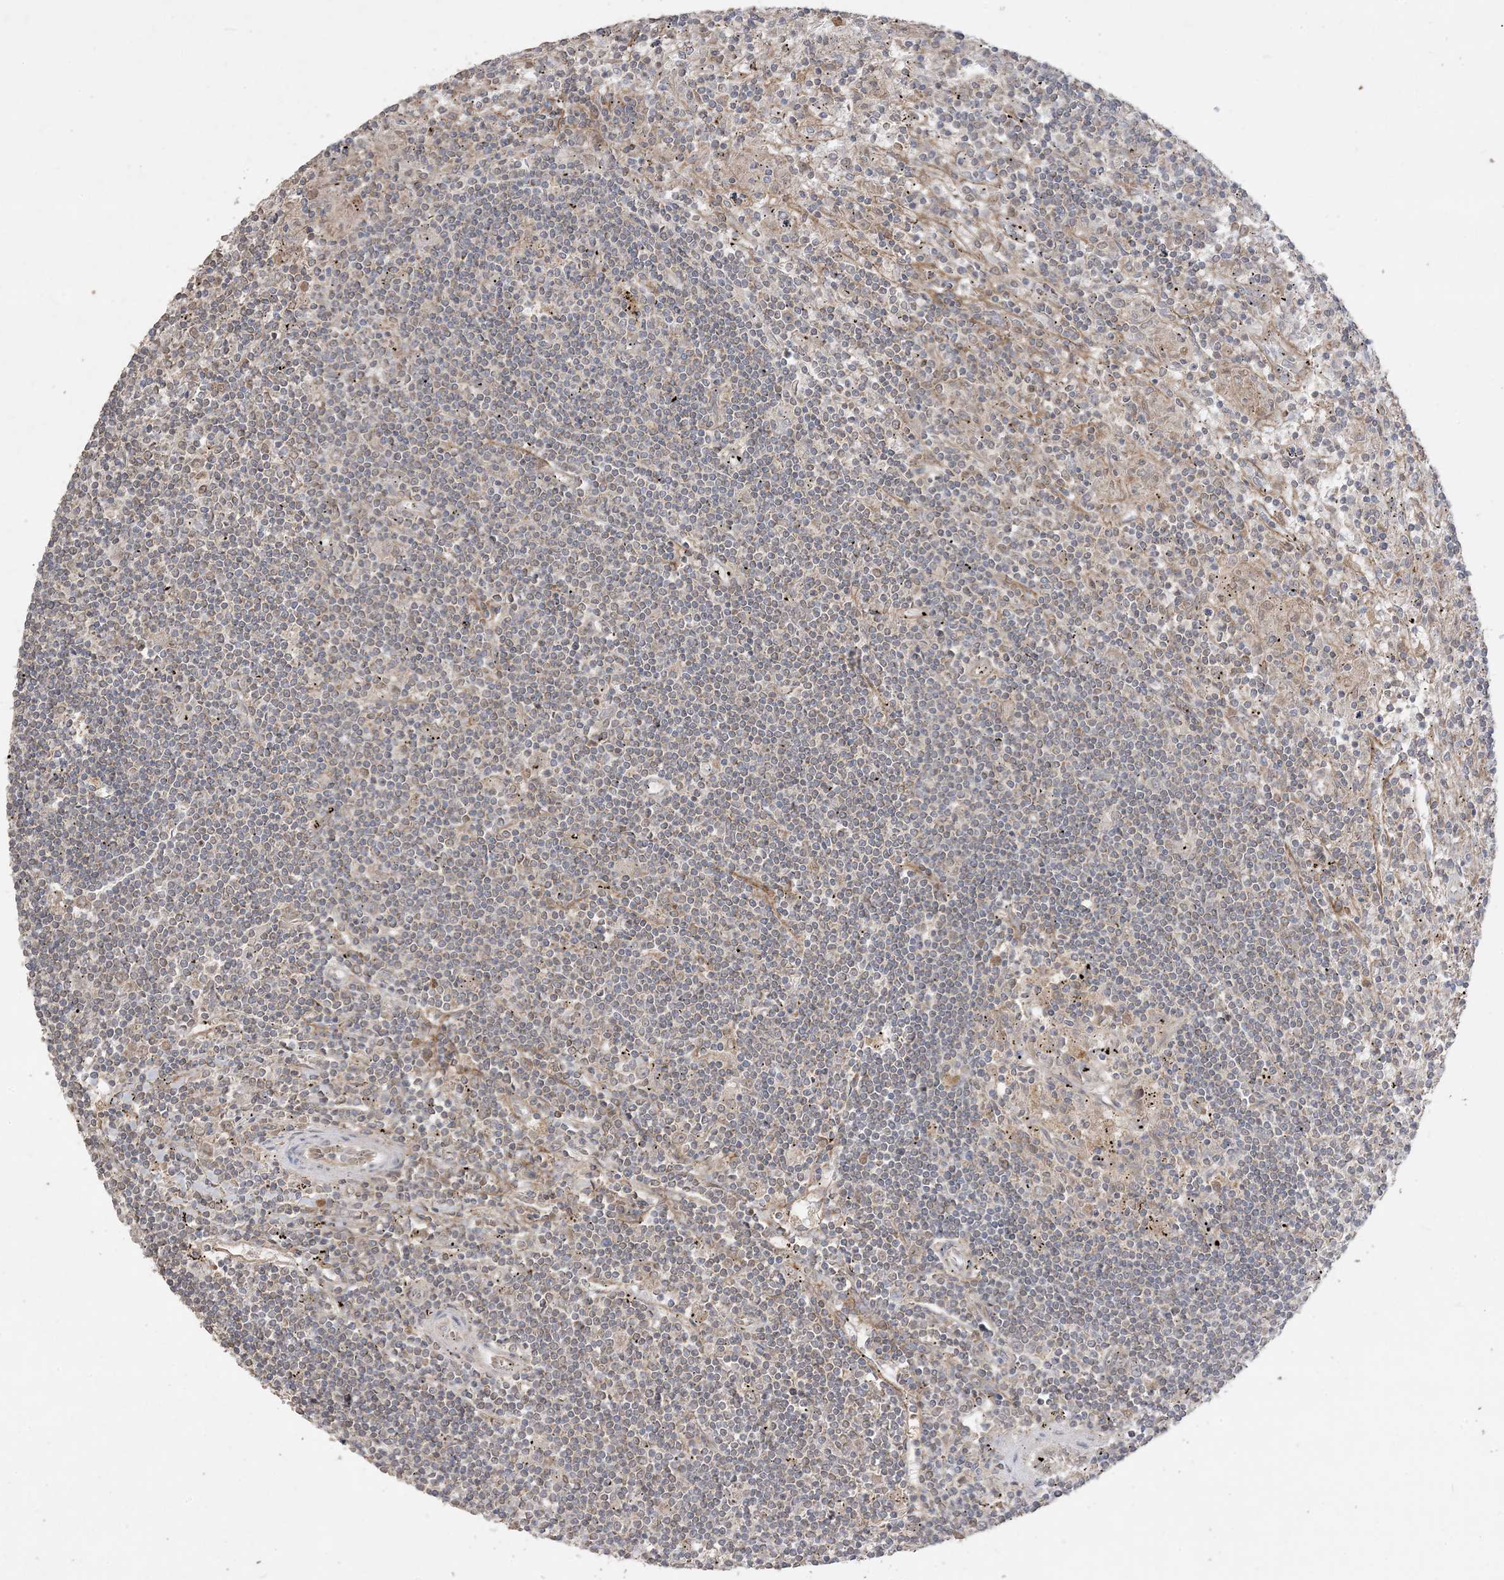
{"staining": {"intensity": "moderate", "quantity": ">75%", "location": "cytoplasmic/membranous"}, "tissue": "lymphoma", "cell_type": "Tumor cells", "image_type": "cancer", "snomed": [{"axis": "morphology", "description": "Malignant lymphoma, non-Hodgkin's type, Low grade"}, {"axis": "topography", "description": "Spleen"}], "caption": "Immunohistochemistry (IHC) photomicrograph of malignant lymphoma, non-Hodgkin's type (low-grade) stained for a protein (brown), which exhibits medium levels of moderate cytoplasmic/membranous positivity in approximately >75% of tumor cells.", "gene": "SIRT3", "patient": {"sex": "male", "age": 76}}